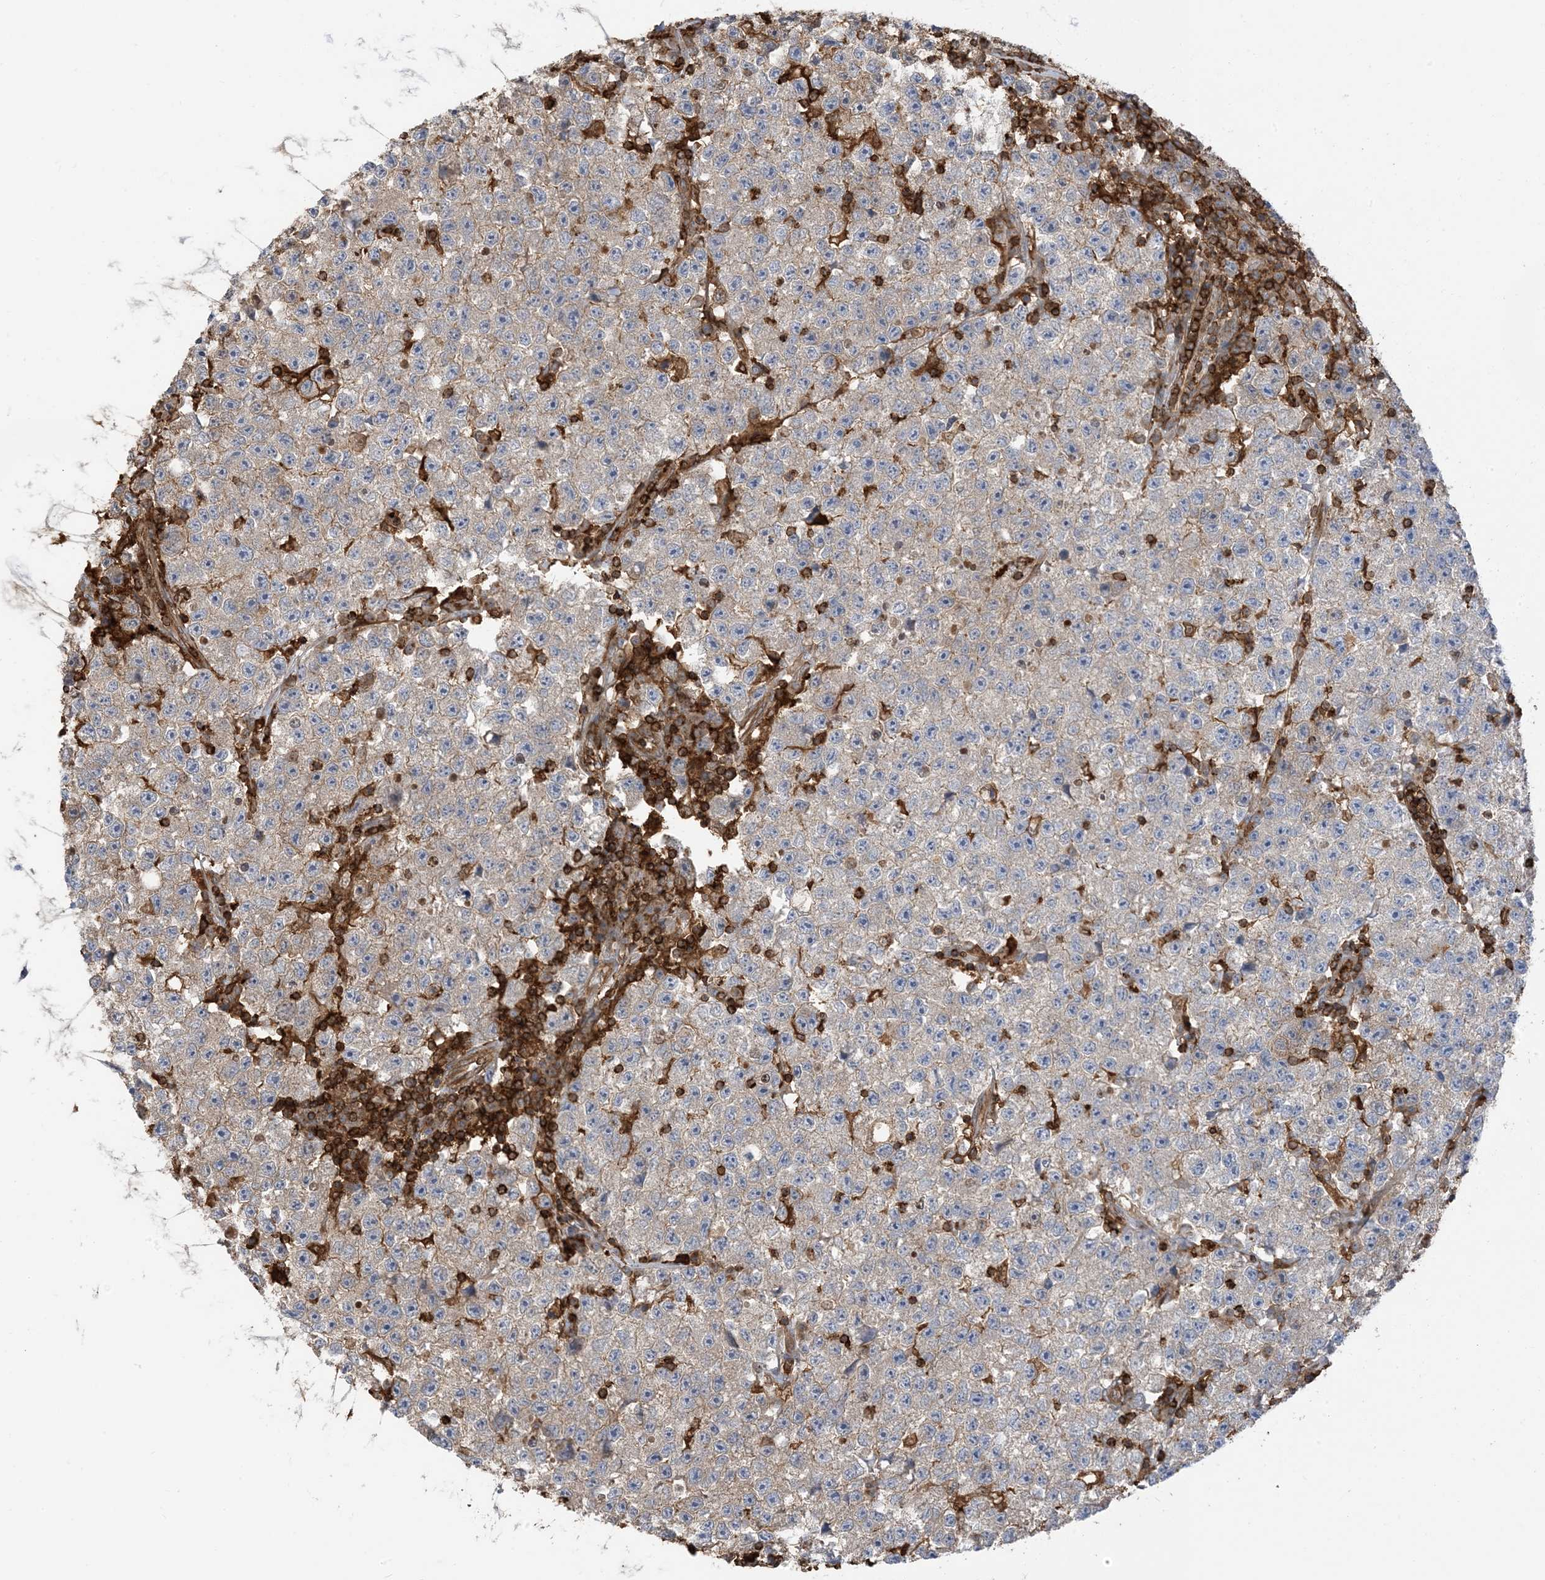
{"staining": {"intensity": "weak", "quantity": "25%-75%", "location": "cytoplasmic/membranous"}, "tissue": "testis cancer", "cell_type": "Tumor cells", "image_type": "cancer", "snomed": [{"axis": "morphology", "description": "Seminoma, NOS"}, {"axis": "topography", "description": "Testis"}], "caption": "DAB (3,3'-diaminobenzidine) immunohistochemical staining of human testis seminoma shows weak cytoplasmic/membranous protein staining in approximately 25%-75% of tumor cells.", "gene": "CAPZB", "patient": {"sex": "male", "age": 22}}